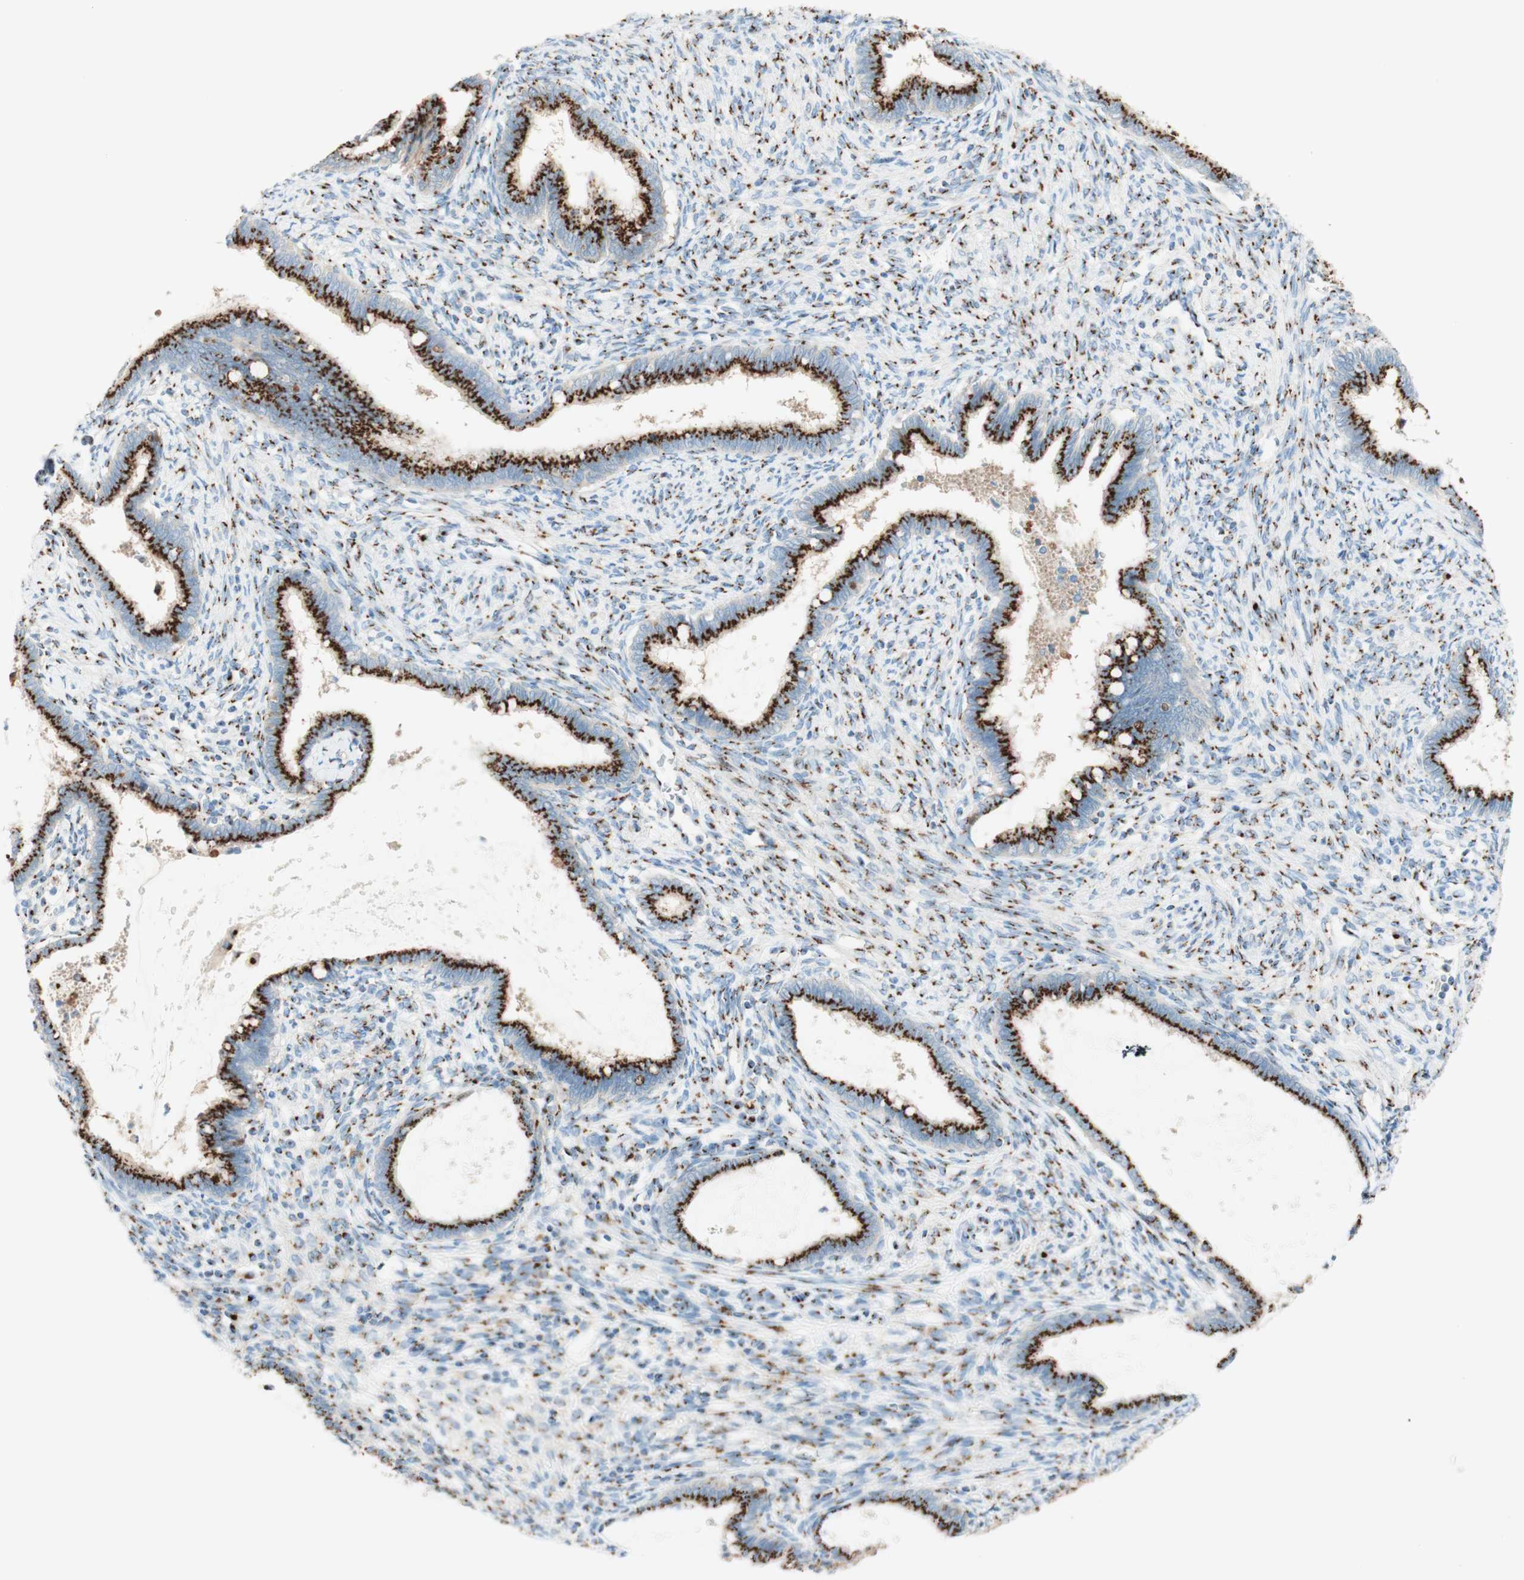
{"staining": {"intensity": "strong", "quantity": ">75%", "location": "cytoplasmic/membranous"}, "tissue": "cervical cancer", "cell_type": "Tumor cells", "image_type": "cancer", "snomed": [{"axis": "morphology", "description": "Adenocarcinoma, NOS"}, {"axis": "topography", "description": "Cervix"}], "caption": "Immunohistochemistry (IHC) photomicrograph of neoplastic tissue: cervical adenocarcinoma stained using immunohistochemistry (IHC) displays high levels of strong protein expression localized specifically in the cytoplasmic/membranous of tumor cells, appearing as a cytoplasmic/membranous brown color.", "gene": "GOLGB1", "patient": {"sex": "female", "age": 44}}